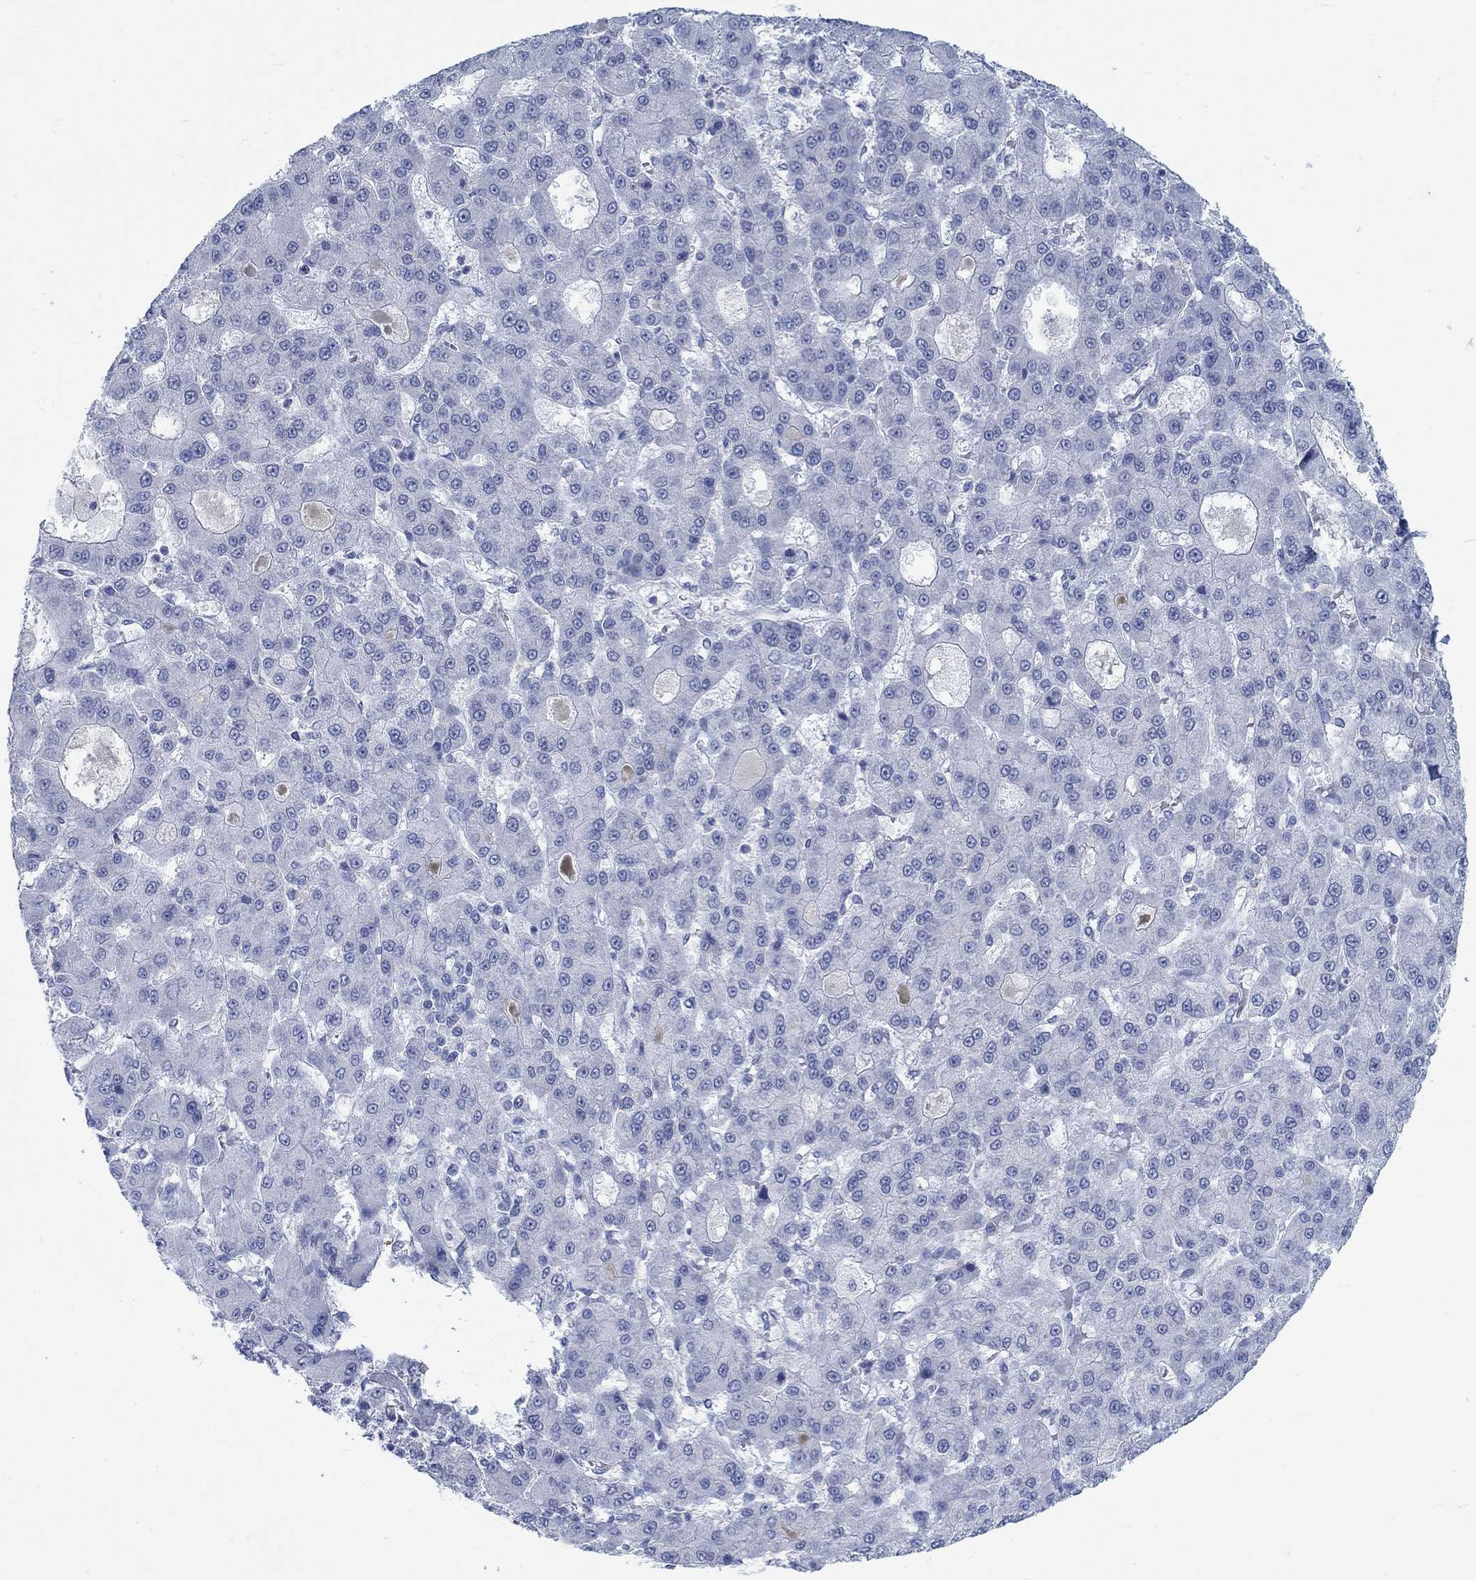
{"staining": {"intensity": "negative", "quantity": "none", "location": "none"}, "tissue": "liver cancer", "cell_type": "Tumor cells", "image_type": "cancer", "snomed": [{"axis": "morphology", "description": "Carcinoma, Hepatocellular, NOS"}, {"axis": "topography", "description": "Liver"}], "caption": "This is a micrograph of immunohistochemistry staining of liver cancer, which shows no staining in tumor cells. (DAB (3,3'-diaminobenzidine) immunohistochemistry with hematoxylin counter stain).", "gene": "TEKT4", "patient": {"sex": "male", "age": 70}}